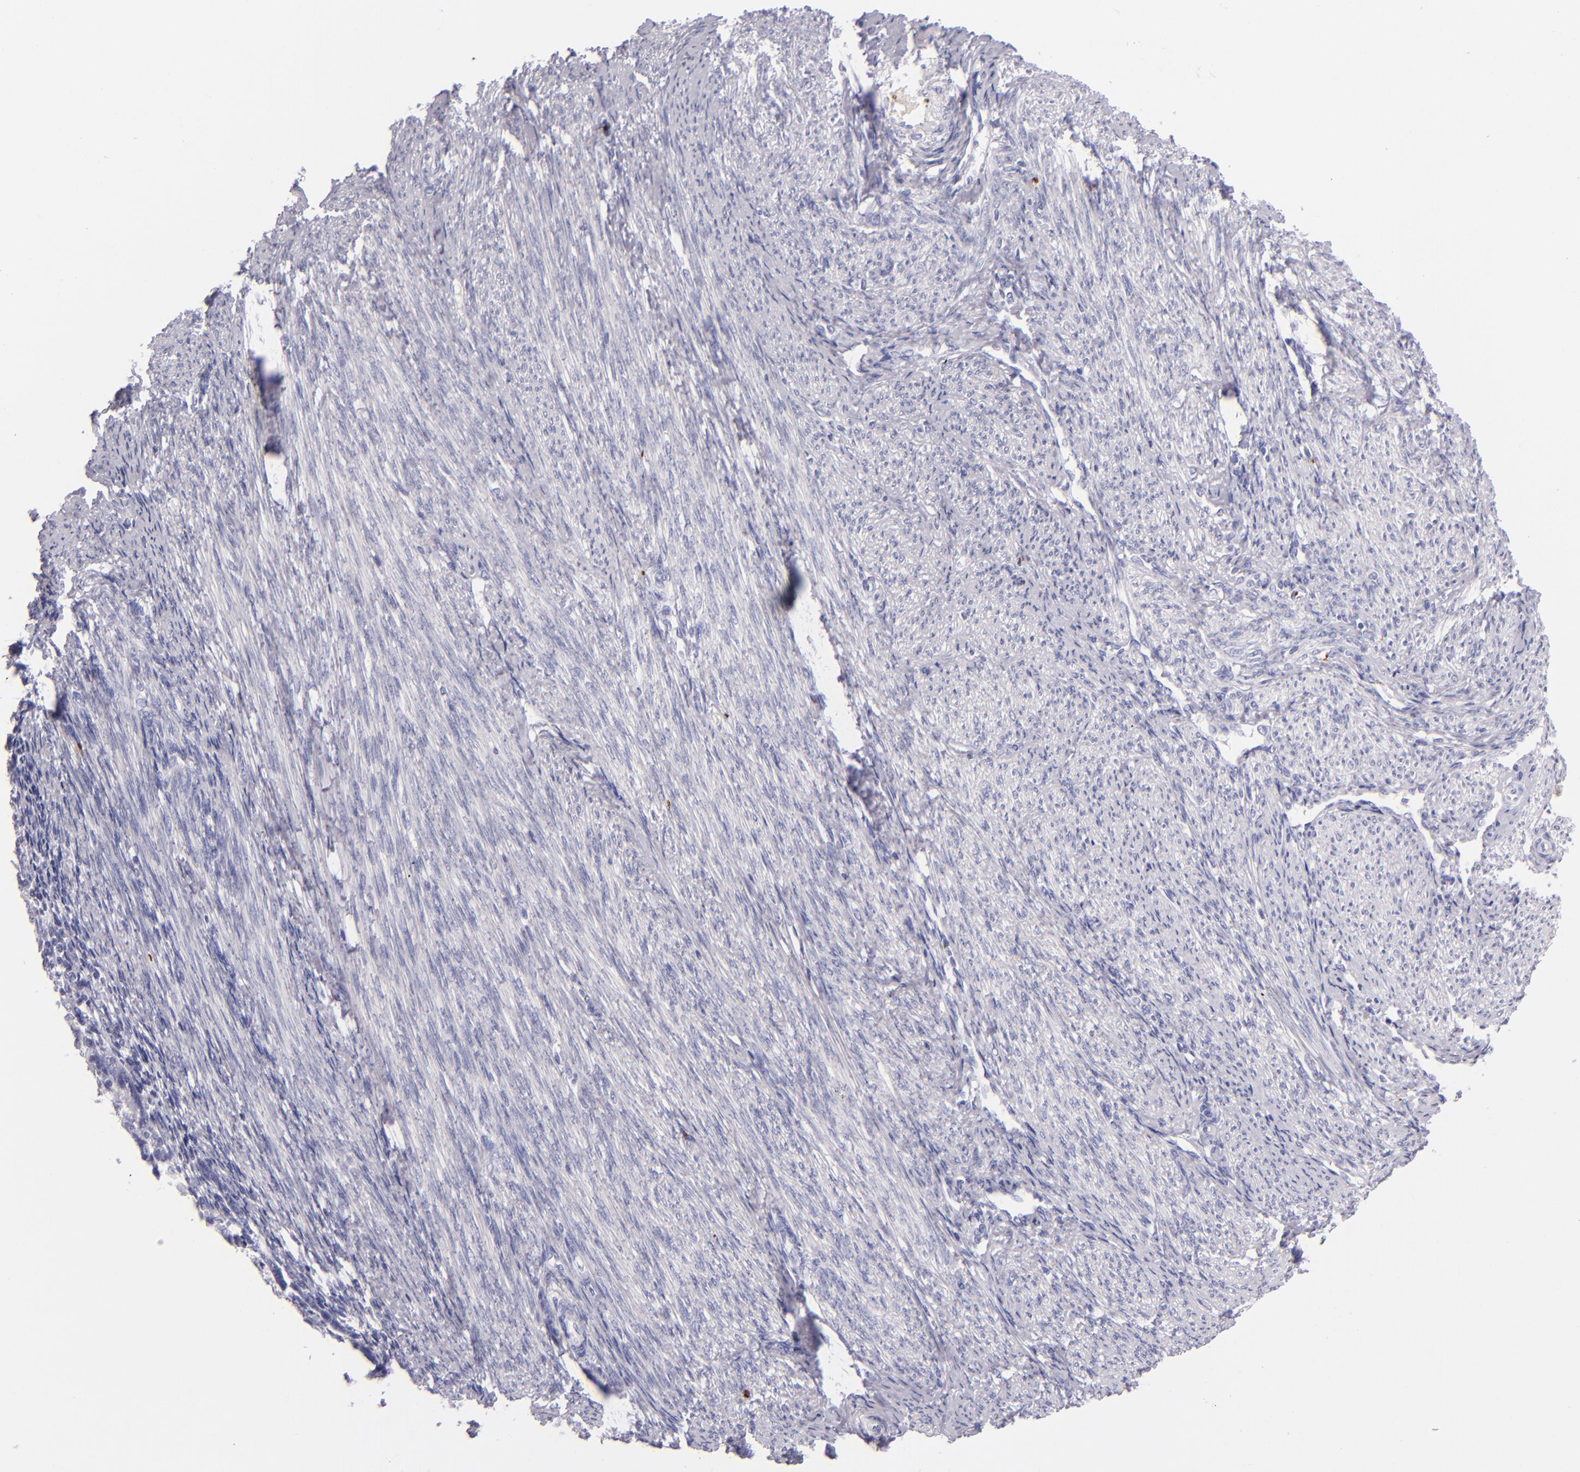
{"staining": {"intensity": "negative", "quantity": "none", "location": "none"}, "tissue": "endometrial cancer", "cell_type": "Tumor cells", "image_type": "cancer", "snomed": [{"axis": "morphology", "description": "Adenocarcinoma, NOS"}, {"axis": "topography", "description": "Endometrium"}], "caption": "This is a photomicrograph of IHC staining of adenocarcinoma (endometrial), which shows no staining in tumor cells. (DAB IHC, high magnification).", "gene": "GP1BA", "patient": {"sex": "female", "age": 55}}